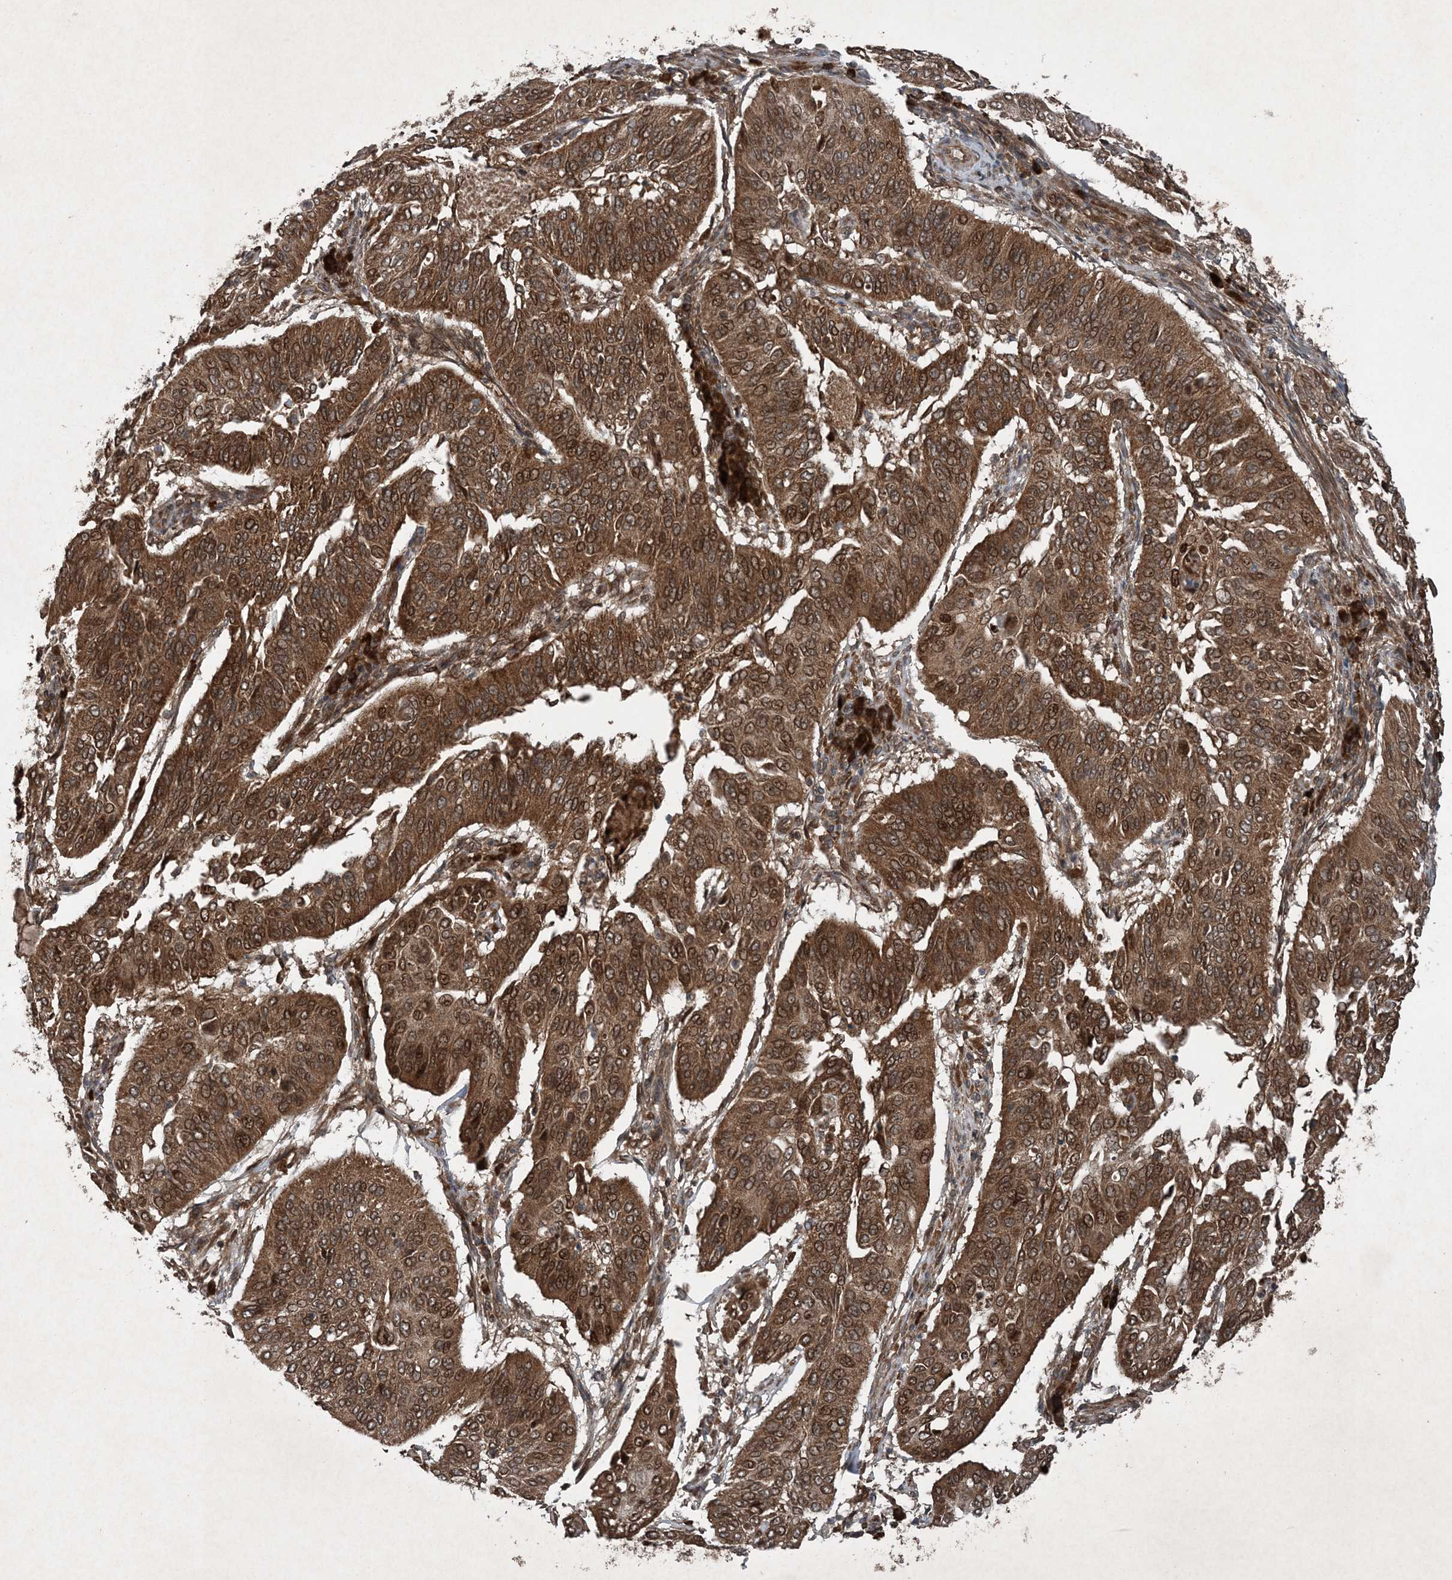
{"staining": {"intensity": "strong", "quantity": ">75%", "location": "cytoplasmic/membranous,nuclear"}, "tissue": "cervical cancer", "cell_type": "Tumor cells", "image_type": "cancer", "snomed": [{"axis": "morphology", "description": "Normal tissue, NOS"}, {"axis": "morphology", "description": "Squamous cell carcinoma, NOS"}, {"axis": "topography", "description": "Cervix"}], "caption": "A brown stain labels strong cytoplasmic/membranous and nuclear positivity of a protein in human squamous cell carcinoma (cervical) tumor cells. (Stains: DAB (3,3'-diaminobenzidine) in brown, nuclei in blue, Microscopy: brightfield microscopy at high magnification).", "gene": "GNG5", "patient": {"sex": "female", "age": 39}}